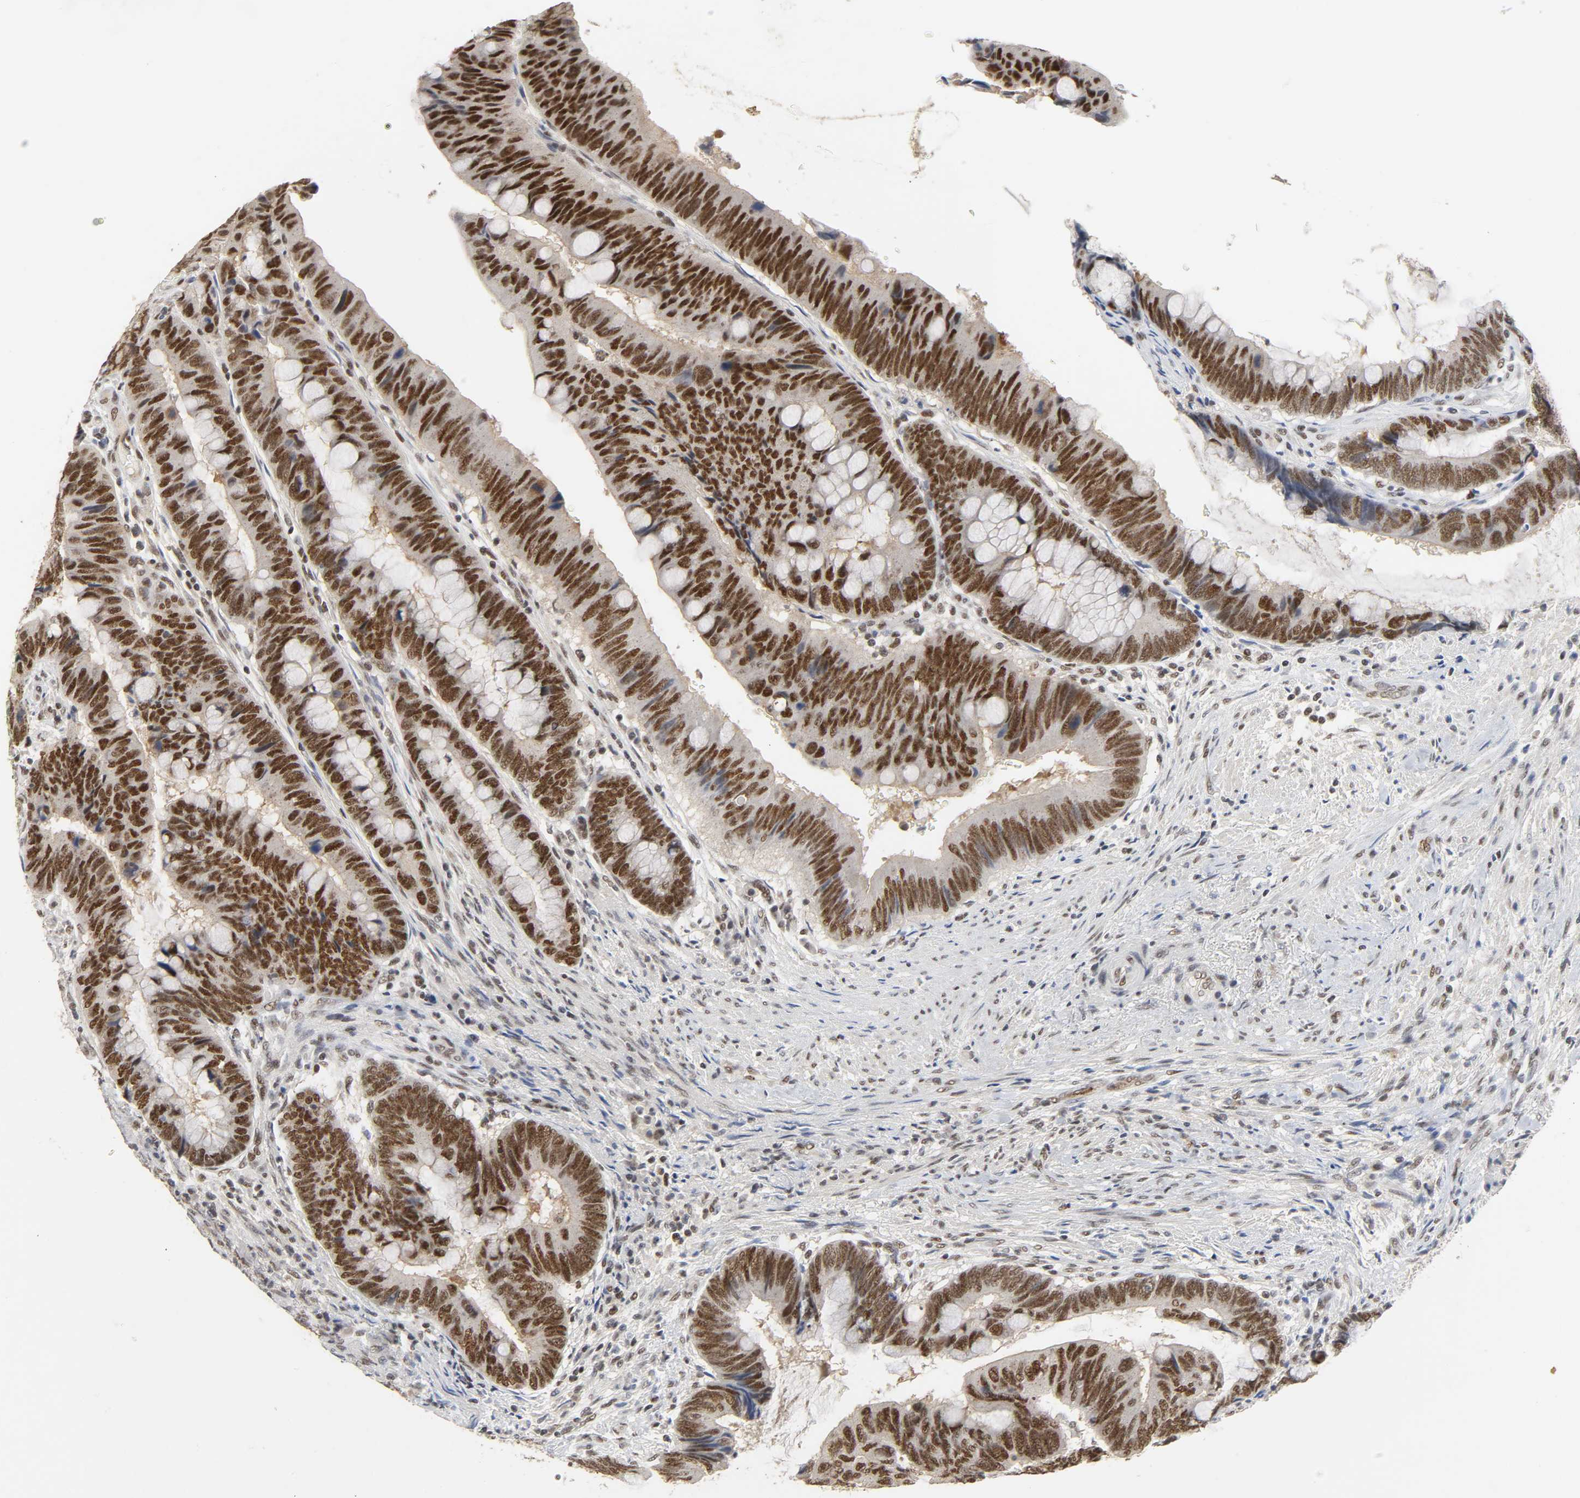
{"staining": {"intensity": "strong", "quantity": ">75%", "location": "nuclear"}, "tissue": "colorectal cancer", "cell_type": "Tumor cells", "image_type": "cancer", "snomed": [{"axis": "morphology", "description": "Normal tissue, NOS"}, {"axis": "morphology", "description": "Adenocarcinoma, NOS"}, {"axis": "topography", "description": "Rectum"}], "caption": "Adenocarcinoma (colorectal) stained with immunohistochemistry shows strong nuclear positivity in about >75% of tumor cells.", "gene": "NCOA6", "patient": {"sex": "male", "age": 92}}